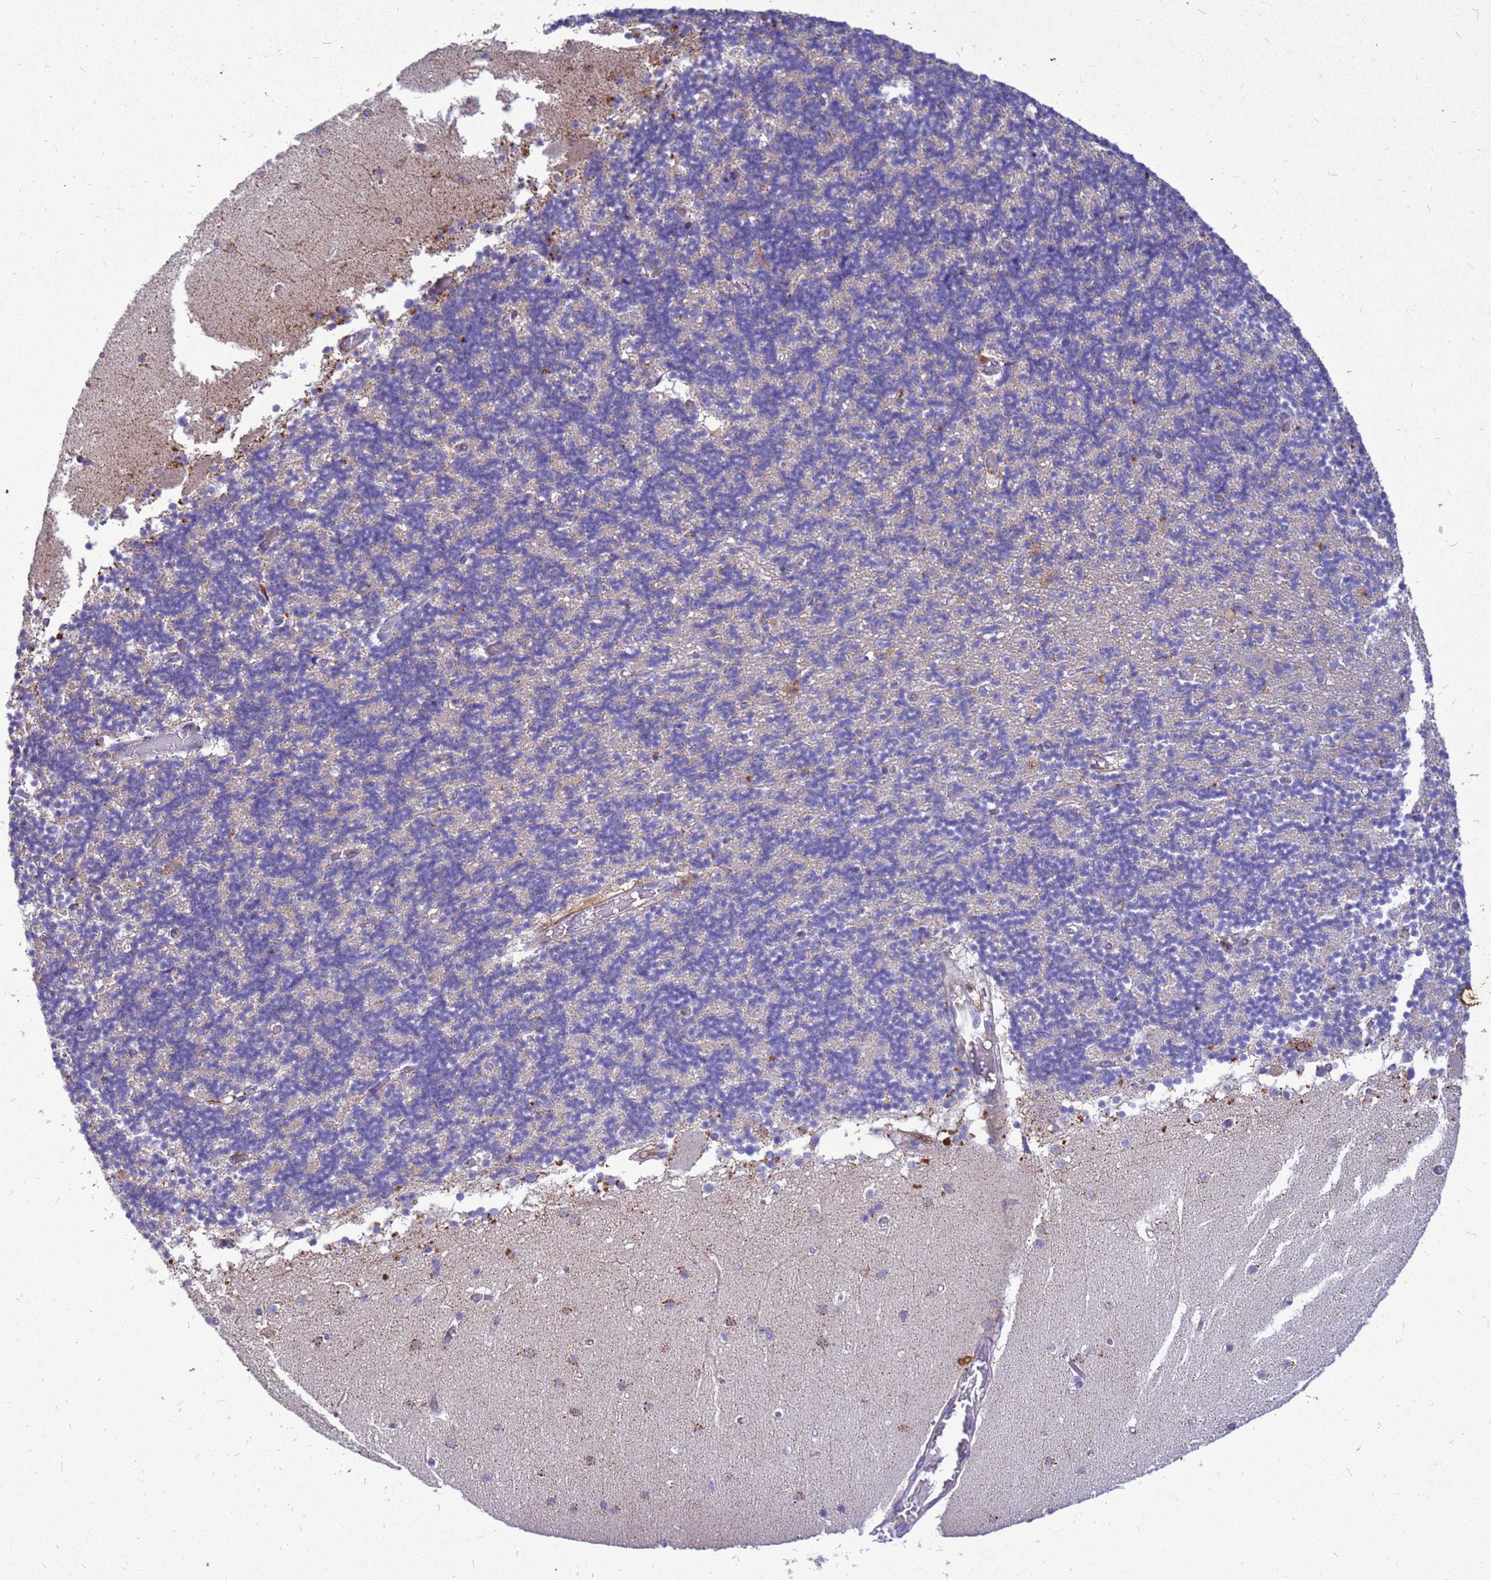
{"staining": {"intensity": "negative", "quantity": "none", "location": "none"}, "tissue": "cerebellum", "cell_type": "Cells in granular layer", "image_type": "normal", "snomed": [{"axis": "morphology", "description": "Normal tissue, NOS"}, {"axis": "topography", "description": "Cerebellum"}], "caption": "This is an immunohistochemistry image of benign human cerebellum. There is no positivity in cells in granular layer.", "gene": "AKR1C1", "patient": {"sex": "female", "age": 28}}